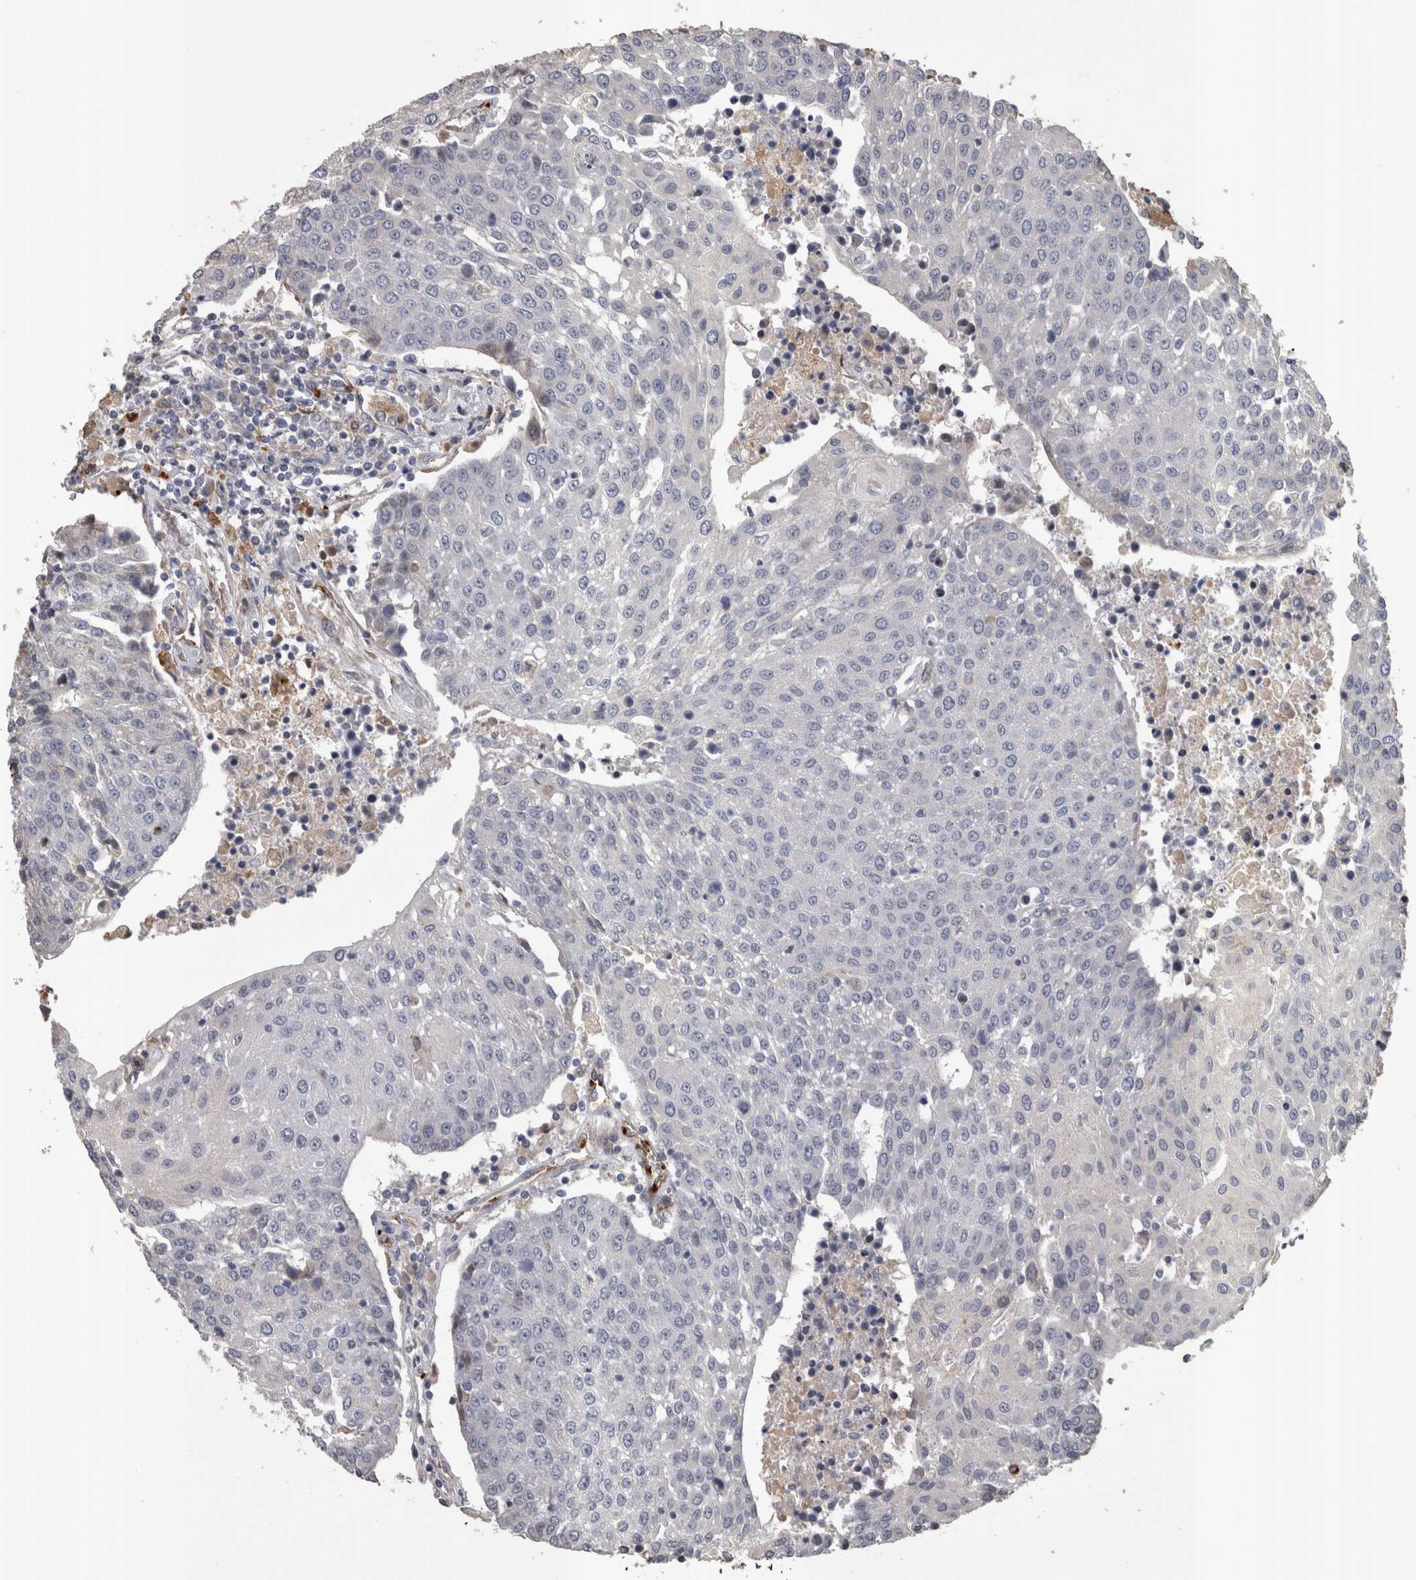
{"staining": {"intensity": "negative", "quantity": "none", "location": "none"}, "tissue": "urothelial cancer", "cell_type": "Tumor cells", "image_type": "cancer", "snomed": [{"axis": "morphology", "description": "Urothelial carcinoma, High grade"}, {"axis": "topography", "description": "Urinary bladder"}], "caption": "High power microscopy histopathology image of an immunohistochemistry (IHC) photomicrograph of urothelial cancer, revealing no significant staining in tumor cells.", "gene": "STC1", "patient": {"sex": "female", "age": 85}}